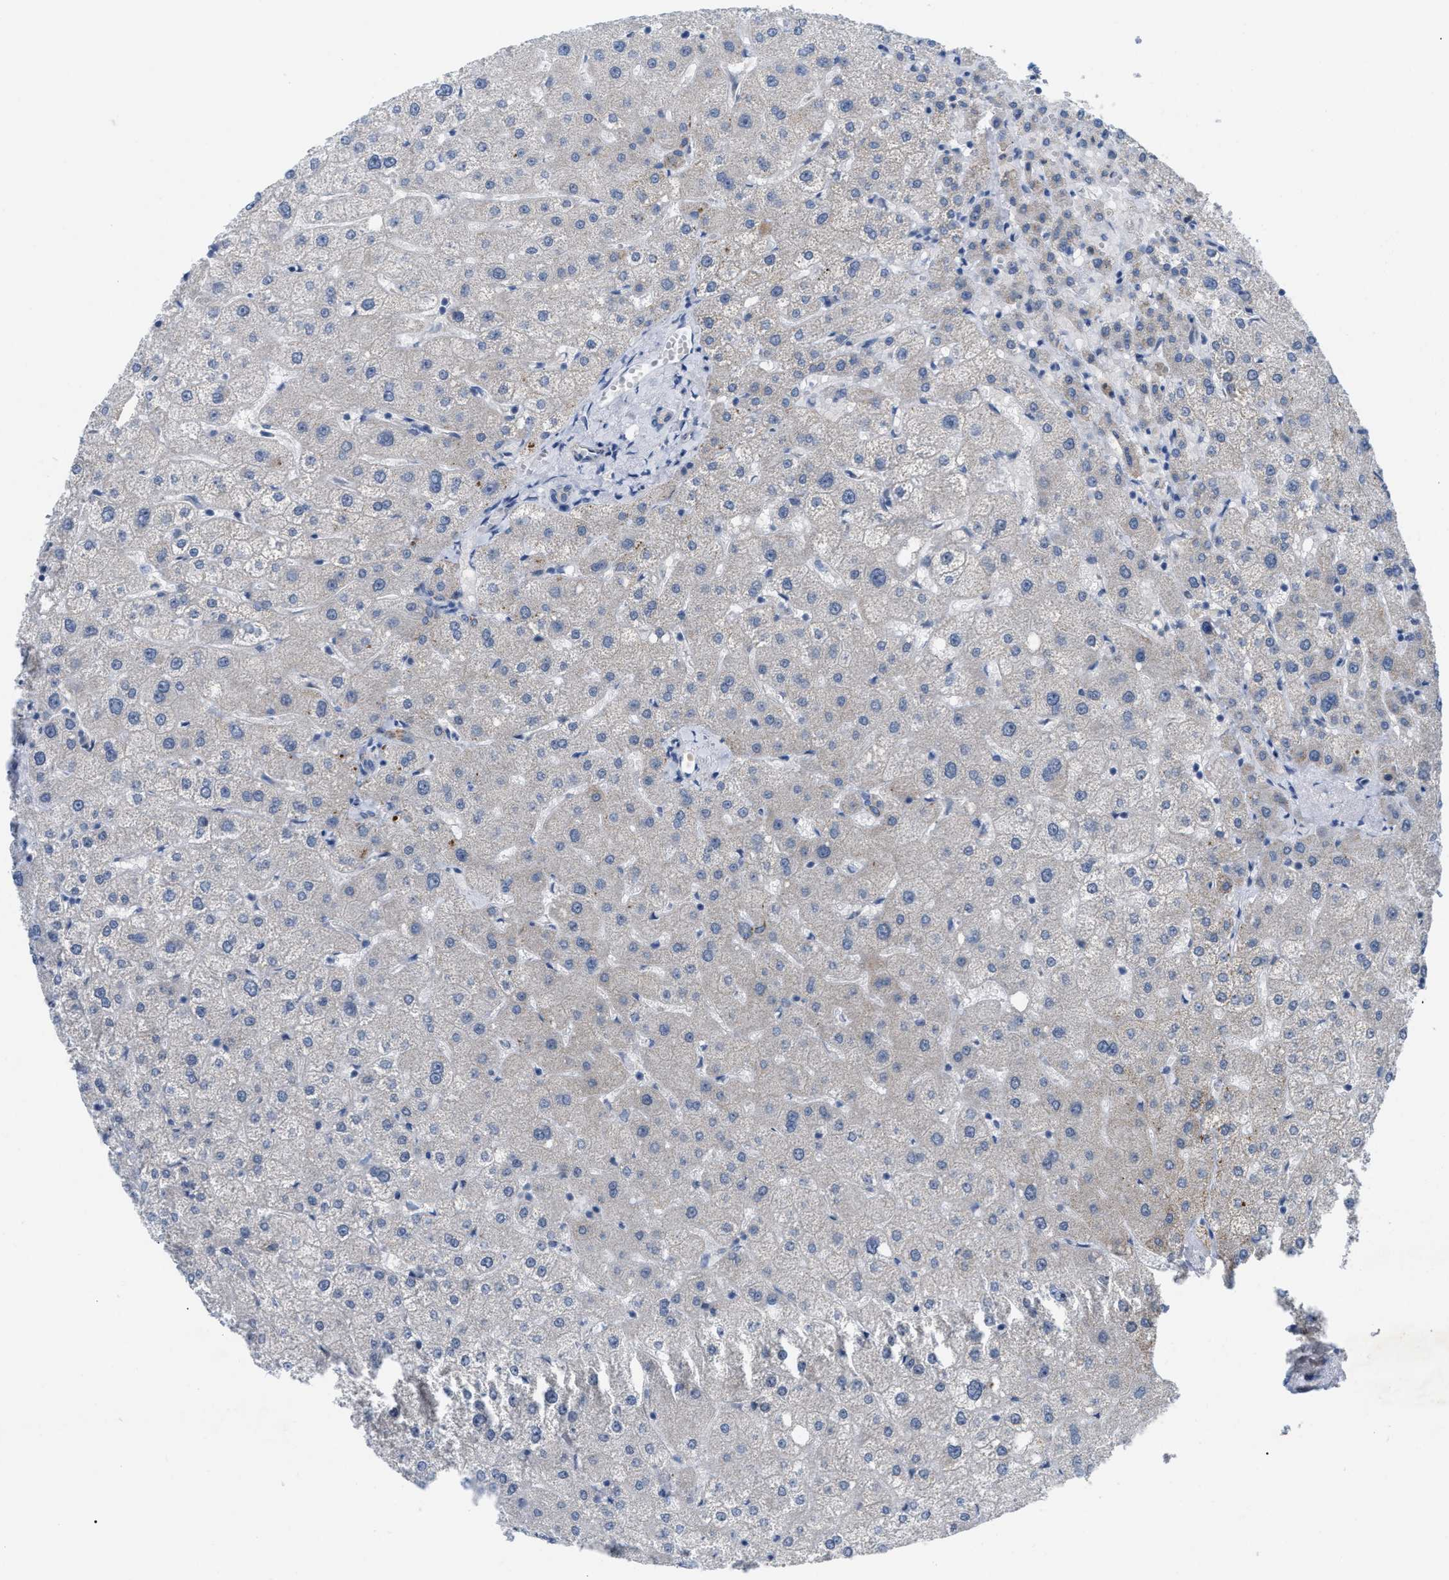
{"staining": {"intensity": "negative", "quantity": "none", "location": "none"}, "tissue": "liver", "cell_type": "Cholangiocytes", "image_type": "normal", "snomed": [{"axis": "morphology", "description": "Normal tissue, NOS"}, {"axis": "topography", "description": "Liver"}], "caption": "Immunohistochemistry (IHC) photomicrograph of unremarkable liver: human liver stained with DAB exhibits no significant protein positivity in cholangiocytes.", "gene": "DHX58", "patient": {"sex": "male", "age": 73}}